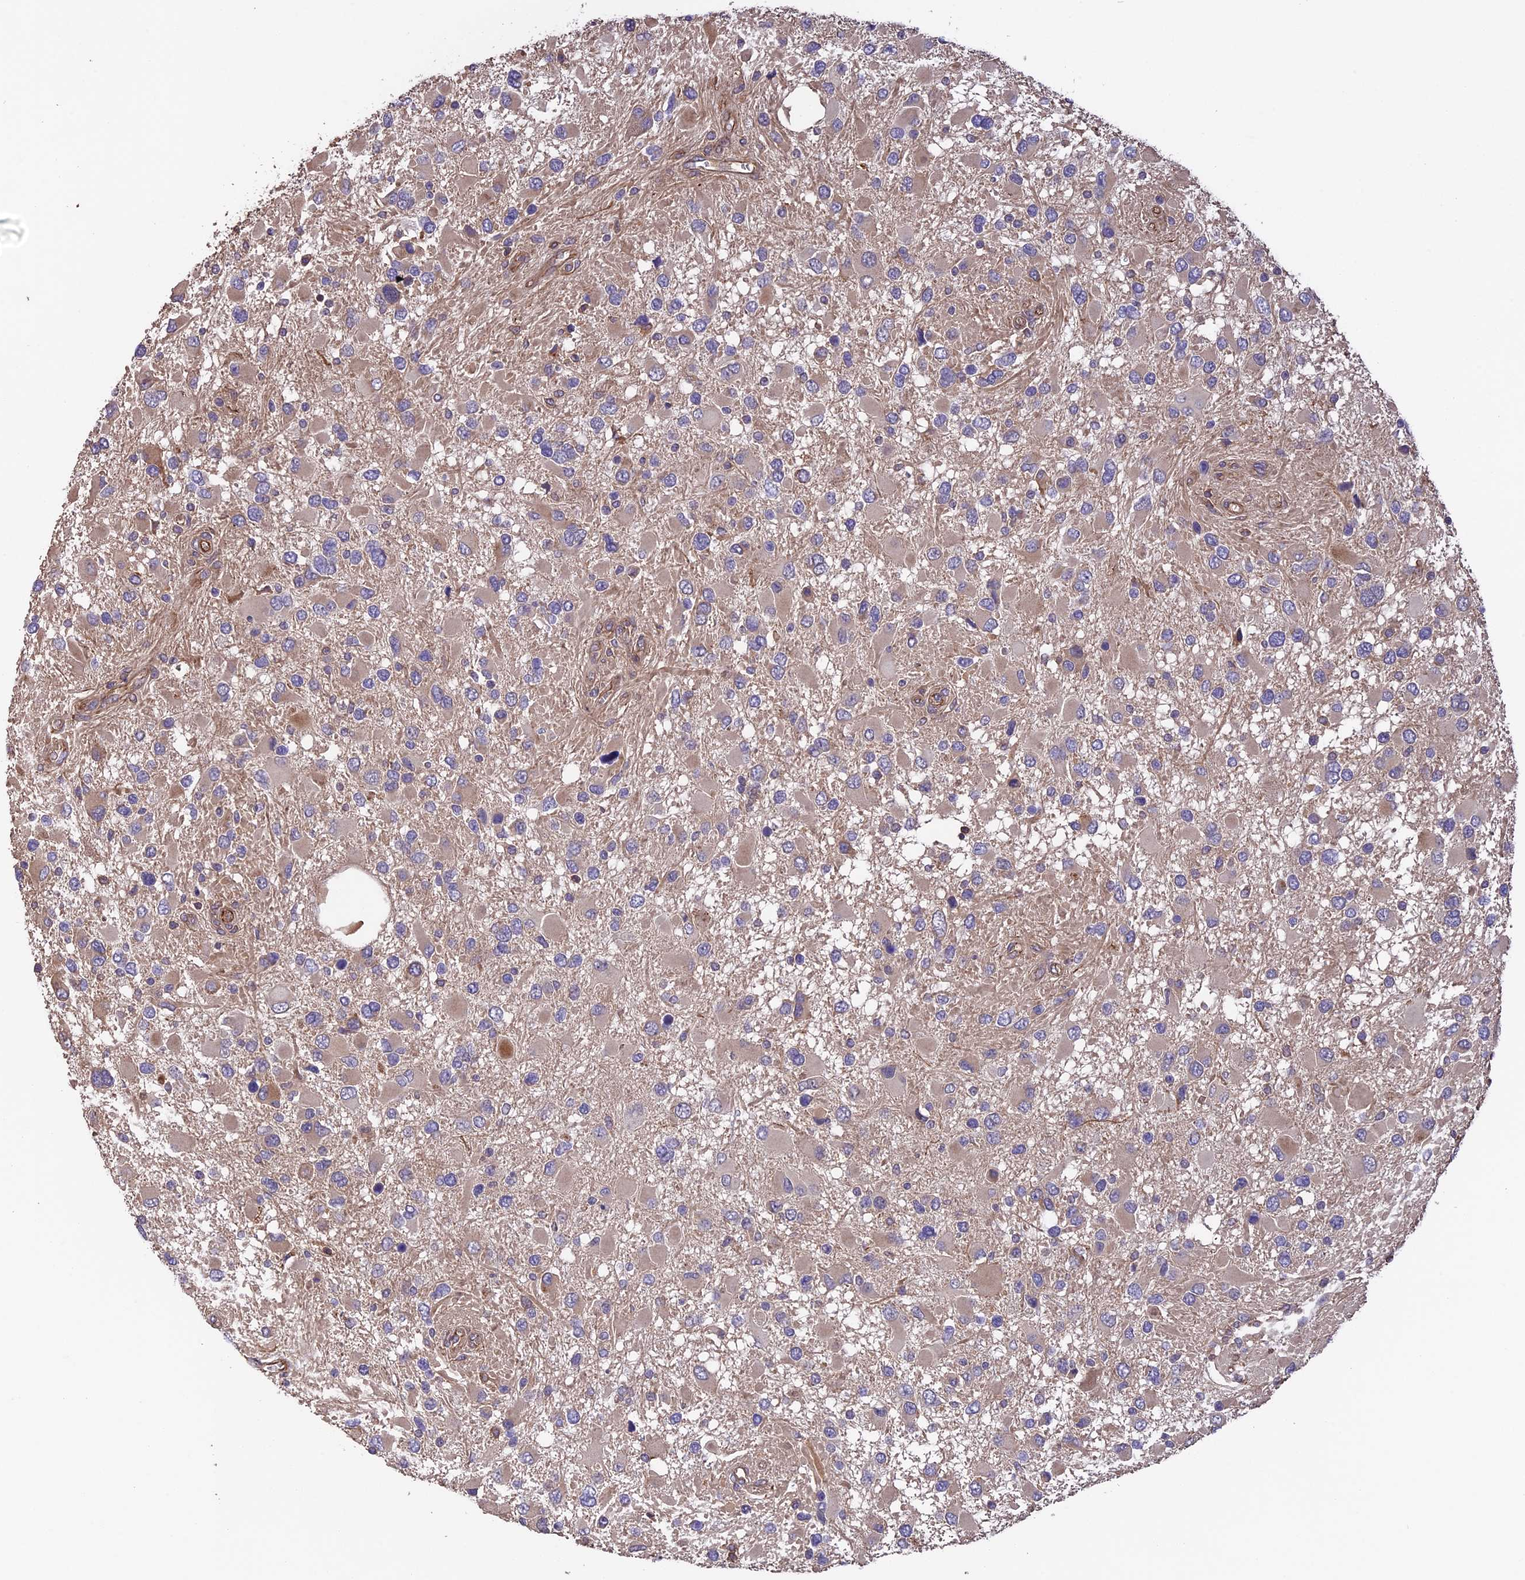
{"staining": {"intensity": "weak", "quantity": "25%-75%", "location": "cytoplasmic/membranous"}, "tissue": "glioma", "cell_type": "Tumor cells", "image_type": "cancer", "snomed": [{"axis": "morphology", "description": "Glioma, malignant, High grade"}, {"axis": "topography", "description": "Brain"}], "caption": "A low amount of weak cytoplasmic/membranous positivity is seen in approximately 25%-75% of tumor cells in glioma tissue.", "gene": "GAS8", "patient": {"sex": "male", "age": 53}}